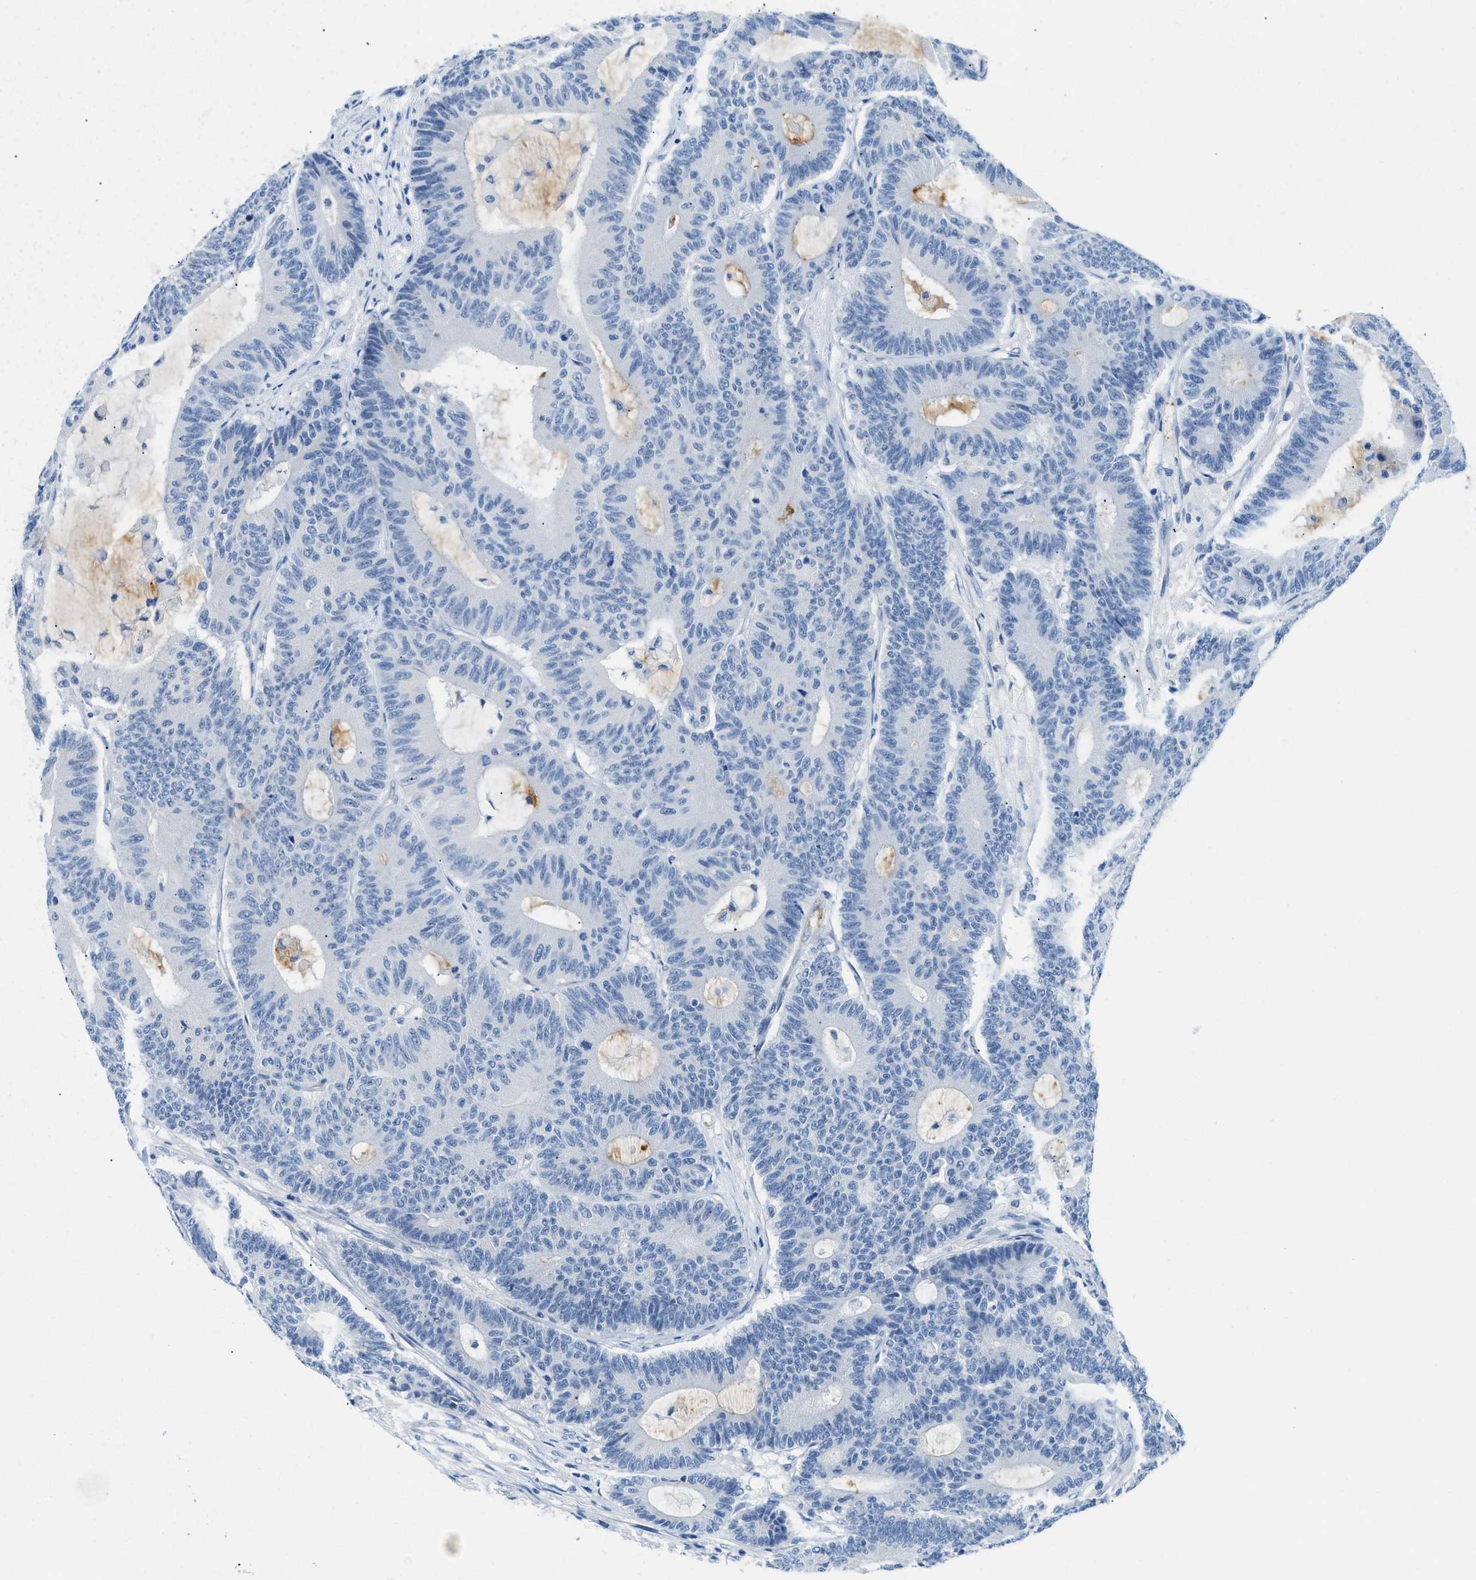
{"staining": {"intensity": "negative", "quantity": "none", "location": "none"}, "tissue": "colorectal cancer", "cell_type": "Tumor cells", "image_type": "cancer", "snomed": [{"axis": "morphology", "description": "Adenocarcinoma, NOS"}, {"axis": "topography", "description": "Colon"}], "caption": "Micrograph shows no protein positivity in tumor cells of colorectal cancer tissue. (Brightfield microscopy of DAB immunohistochemistry at high magnification).", "gene": "MBL2", "patient": {"sex": "female", "age": 84}}